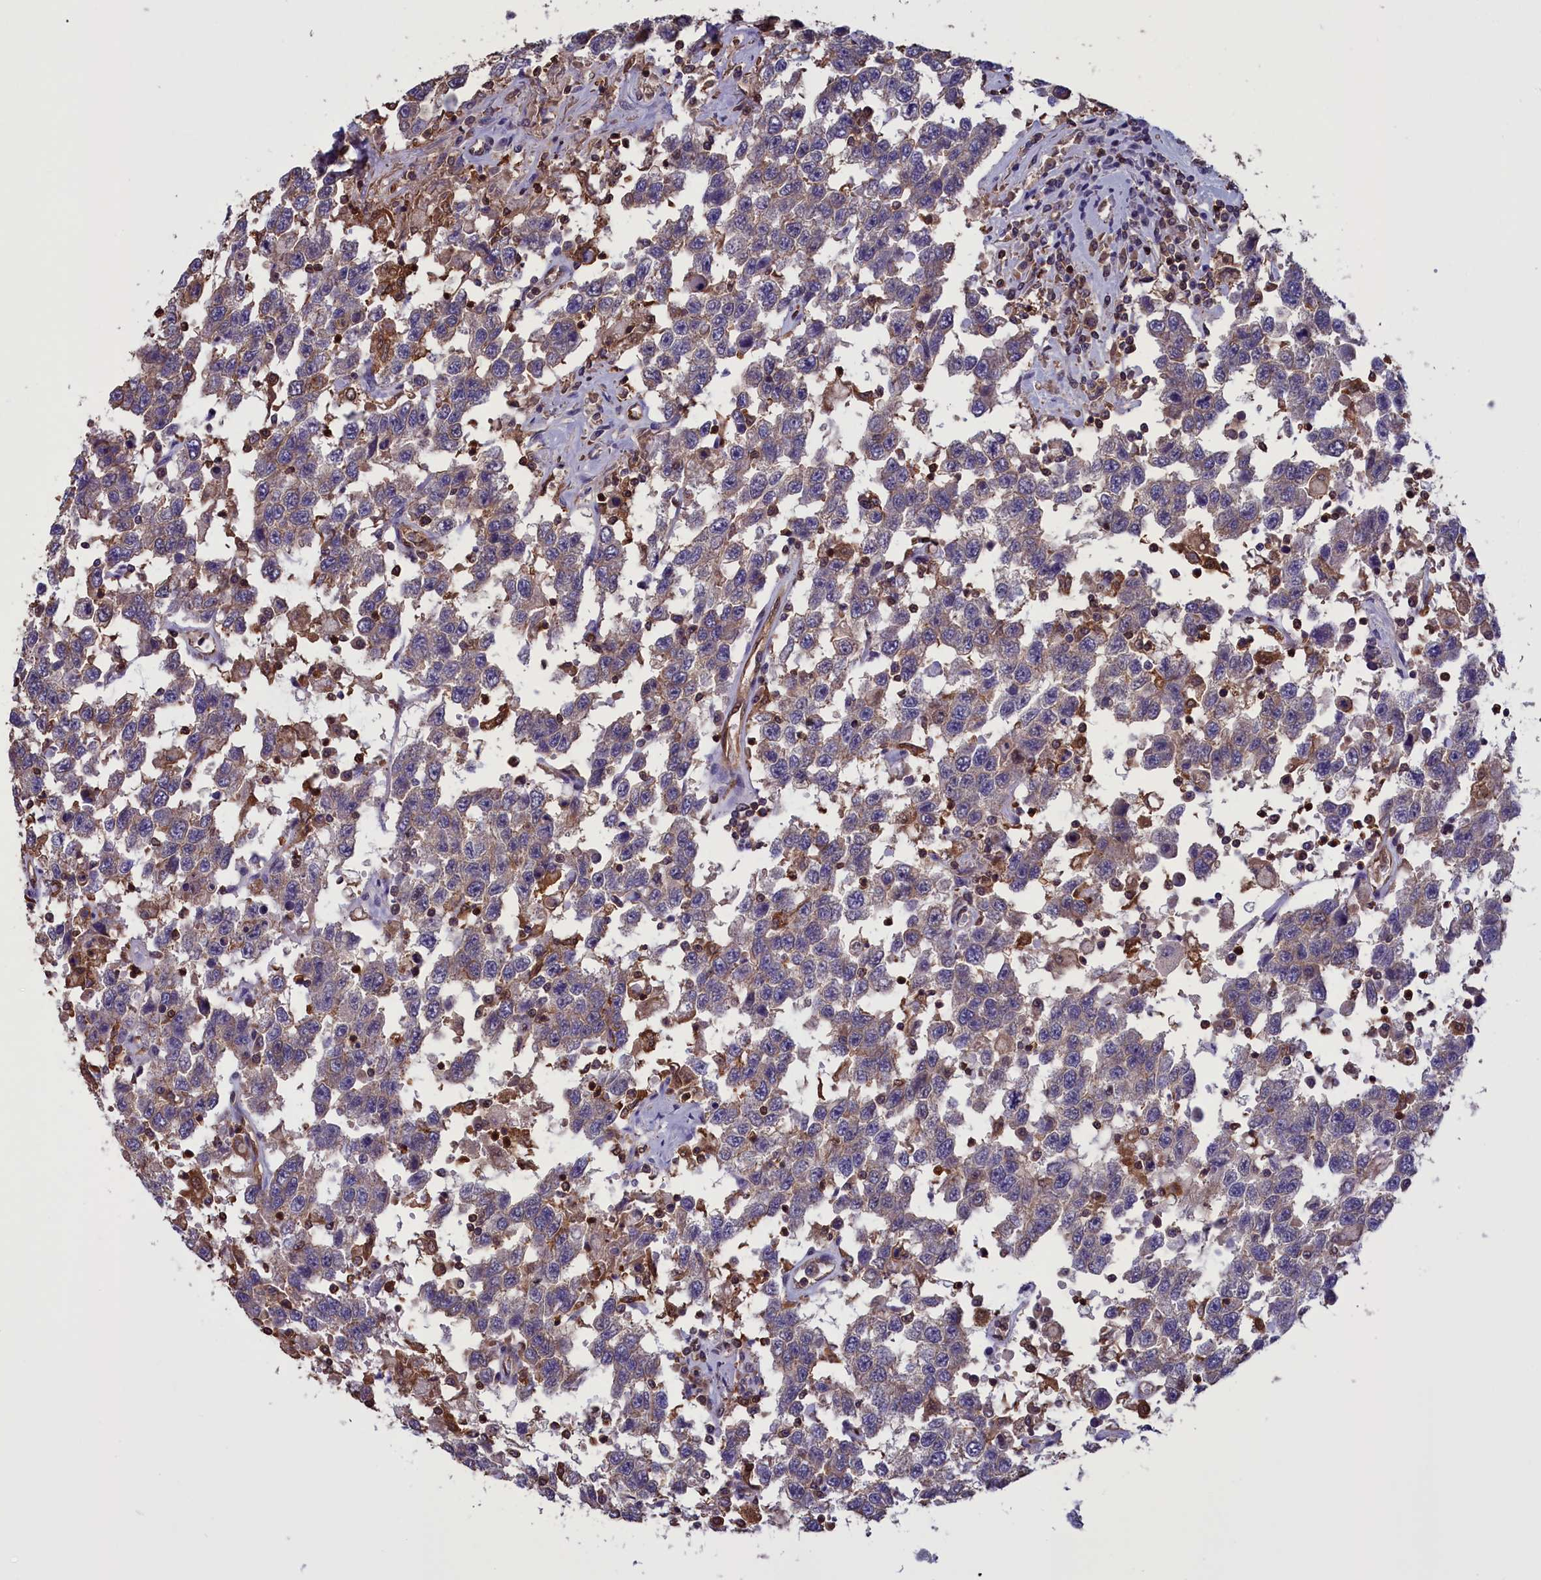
{"staining": {"intensity": "negative", "quantity": "none", "location": "none"}, "tissue": "testis cancer", "cell_type": "Tumor cells", "image_type": "cancer", "snomed": [{"axis": "morphology", "description": "Seminoma, NOS"}, {"axis": "topography", "description": "Testis"}], "caption": "The image displays no significant staining in tumor cells of testis cancer (seminoma).", "gene": "ARHGAP18", "patient": {"sex": "male", "age": 41}}